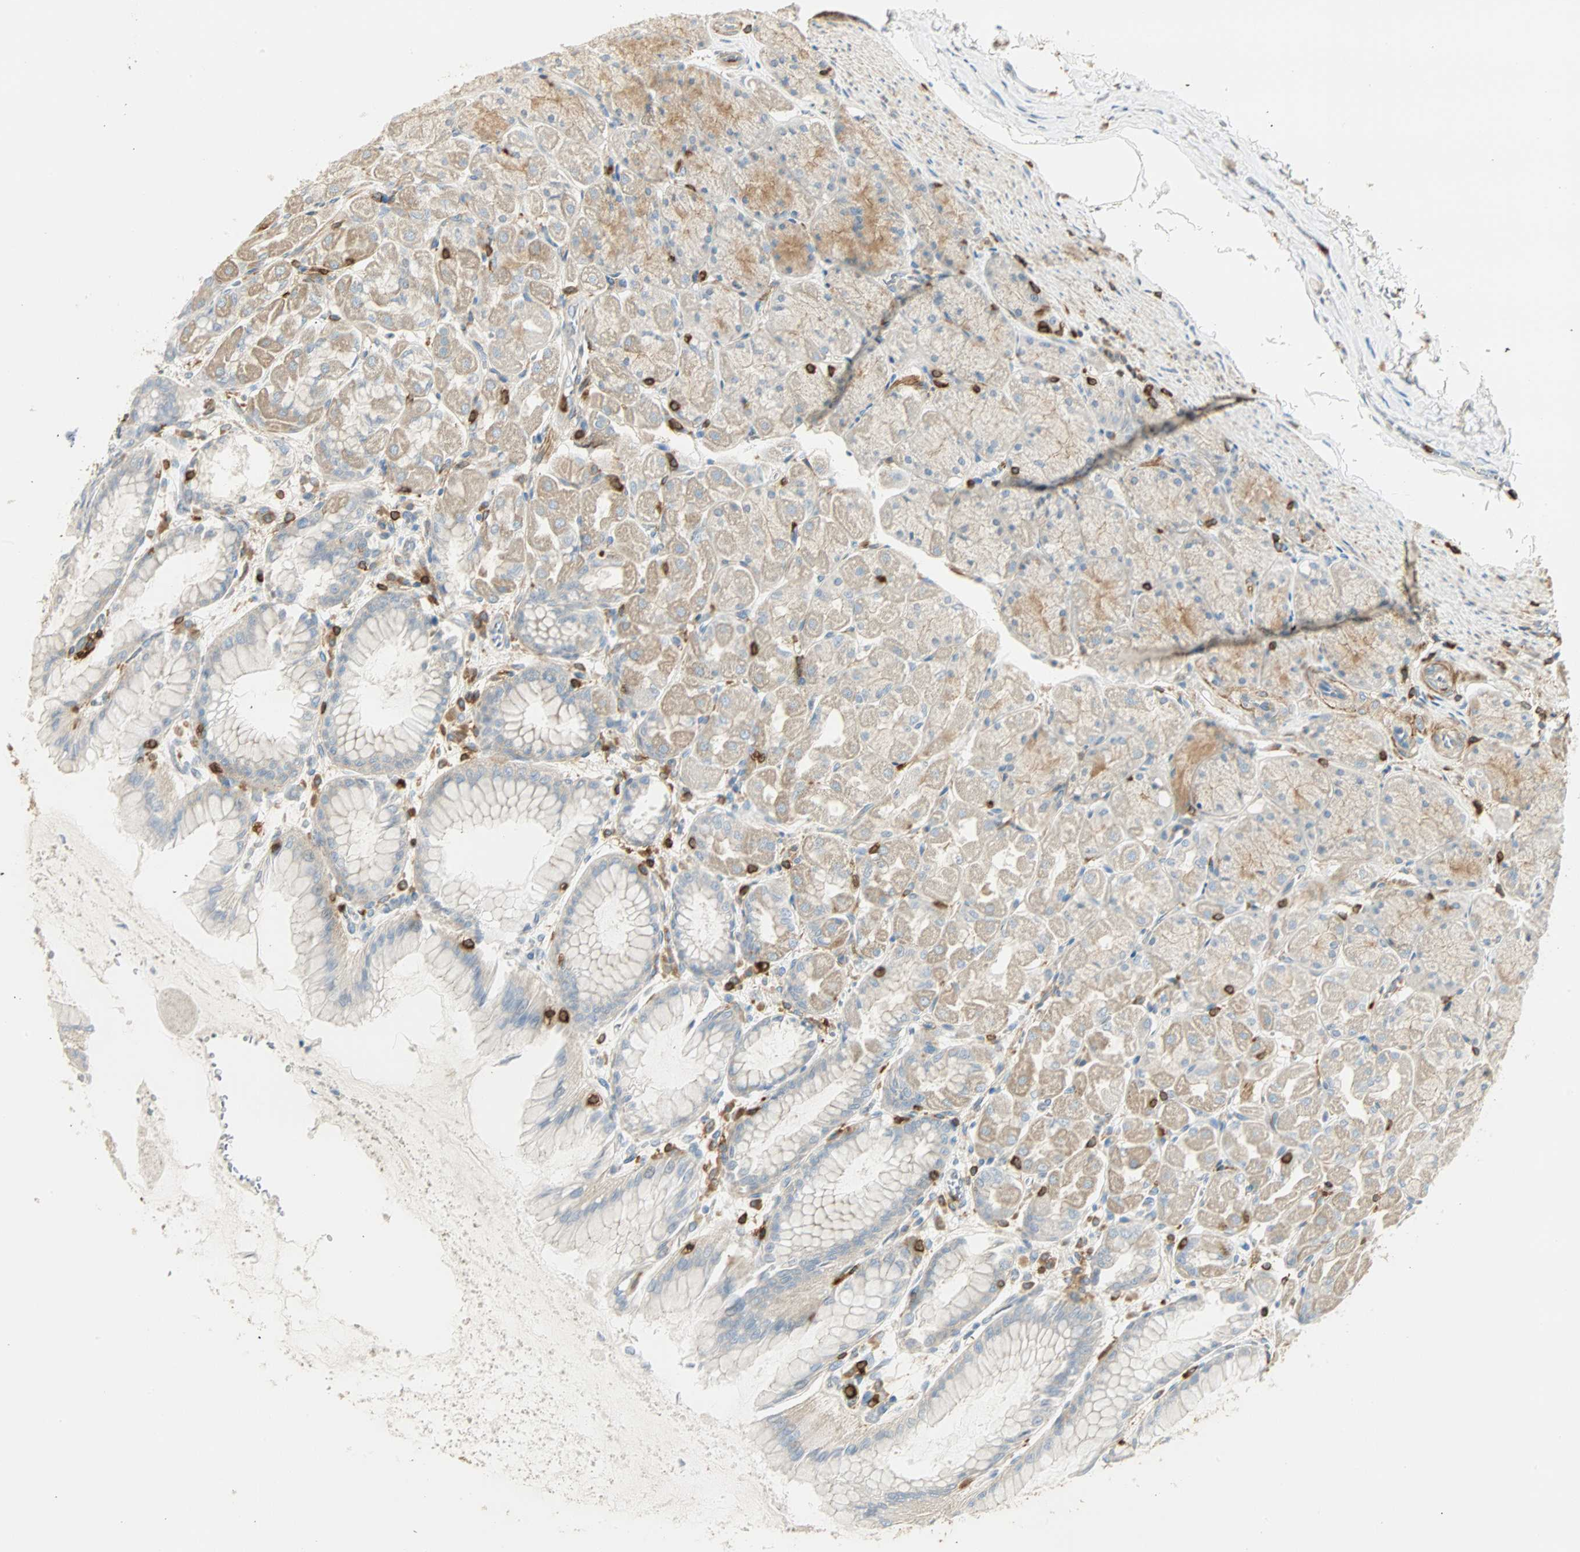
{"staining": {"intensity": "moderate", "quantity": "25%-75%", "location": "cytoplasmic/membranous"}, "tissue": "stomach", "cell_type": "Glandular cells", "image_type": "normal", "snomed": [{"axis": "morphology", "description": "Normal tissue, NOS"}, {"axis": "topography", "description": "Stomach, upper"}], "caption": "A brown stain shows moderate cytoplasmic/membranous staining of a protein in glandular cells of unremarkable human stomach. (DAB = brown stain, brightfield microscopy at high magnification).", "gene": "FMNL1", "patient": {"sex": "female", "age": 56}}